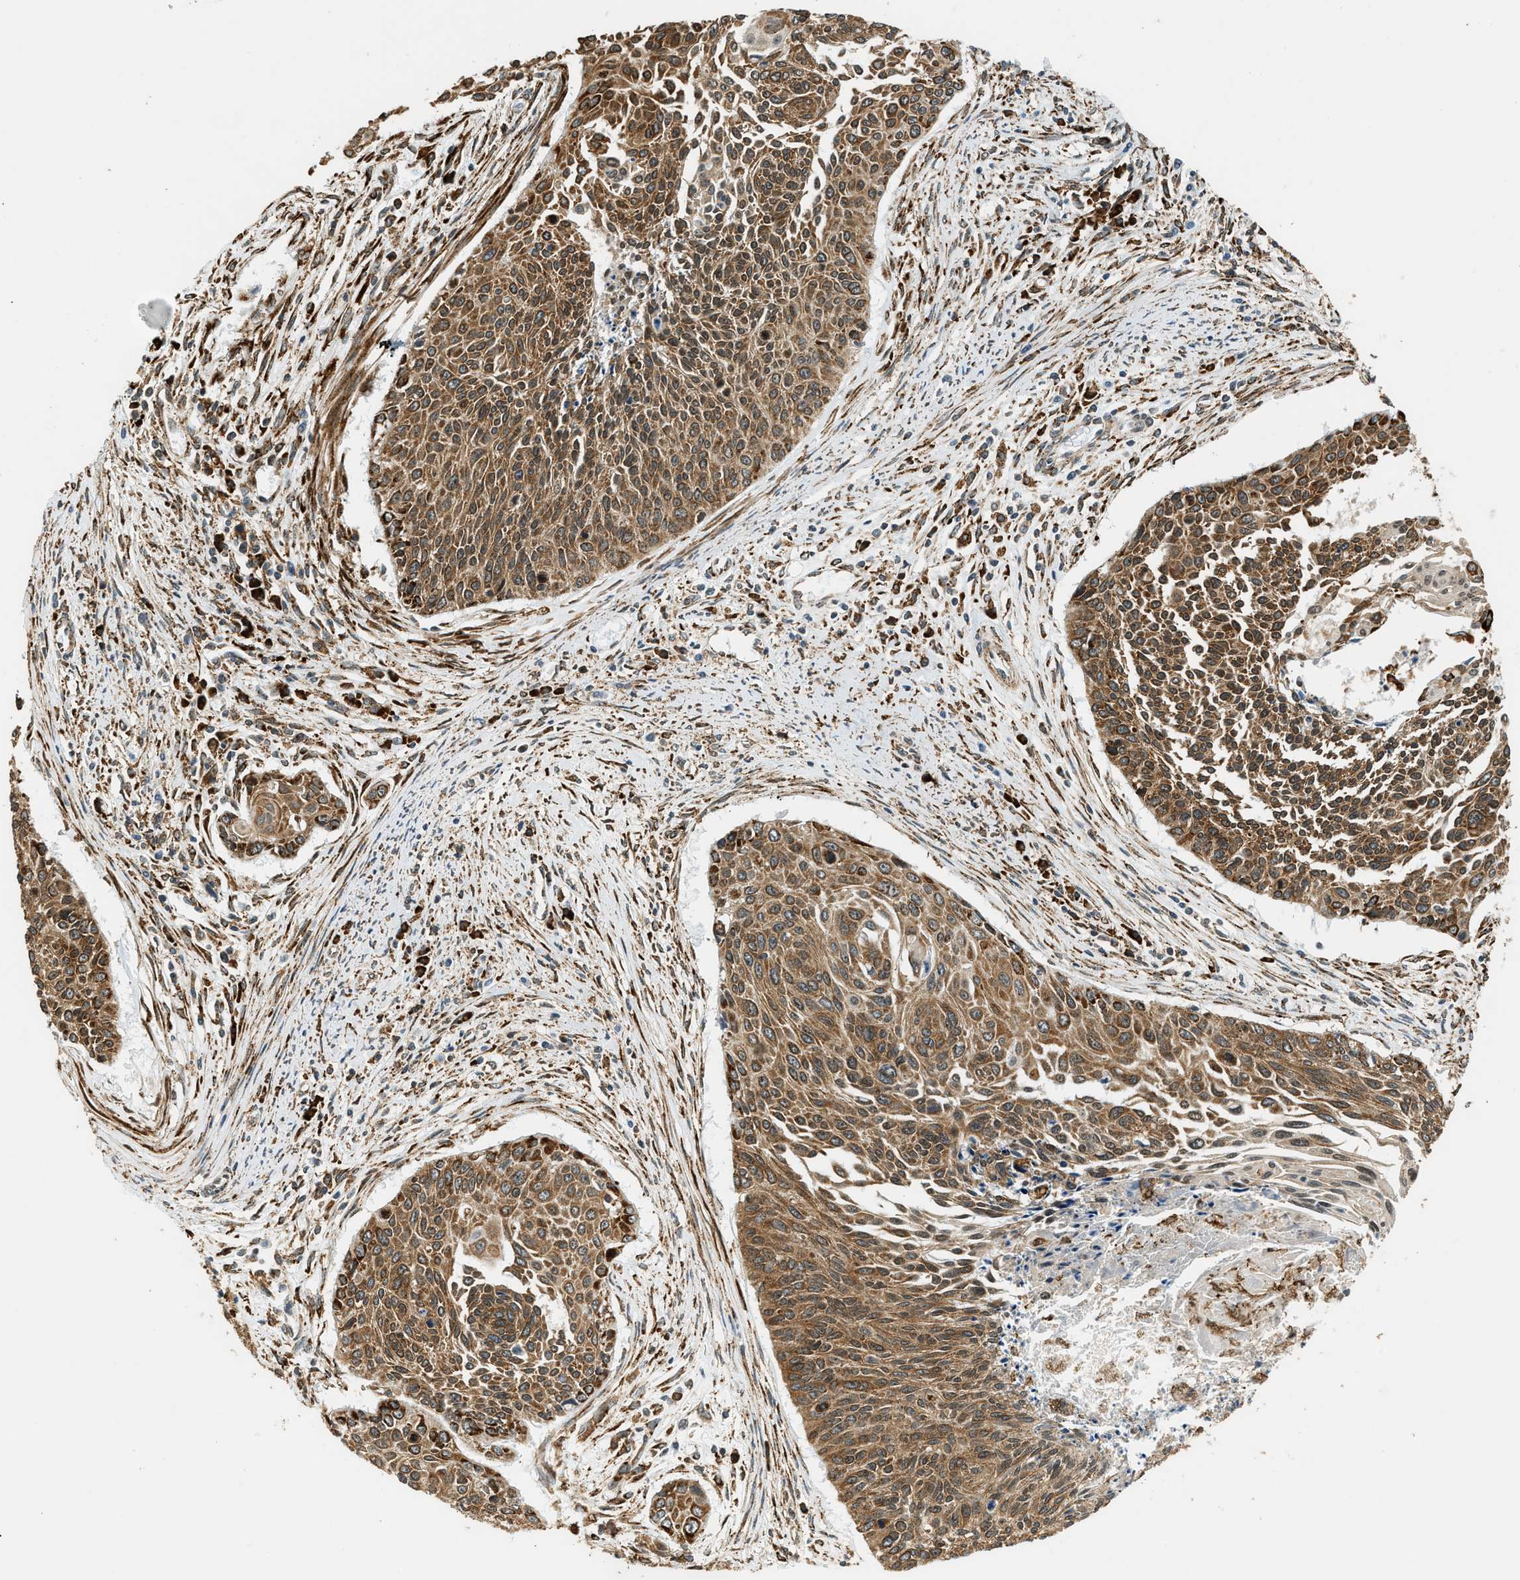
{"staining": {"intensity": "moderate", "quantity": ">75%", "location": "cytoplasmic/membranous"}, "tissue": "cervical cancer", "cell_type": "Tumor cells", "image_type": "cancer", "snomed": [{"axis": "morphology", "description": "Squamous cell carcinoma, NOS"}, {"axis": "topography", "description": "Cervix"}], "caption": "Immunohistochemical staining of cervical squamous cell carcinoma exhibits medium levels of moderate cytoplasmic/membranous protein staining in approximately >75% of tumor cells. Nuclei are stained in blue.", "gene": "SEMA4D", "patient": {"sex": "female", "age": 55}}